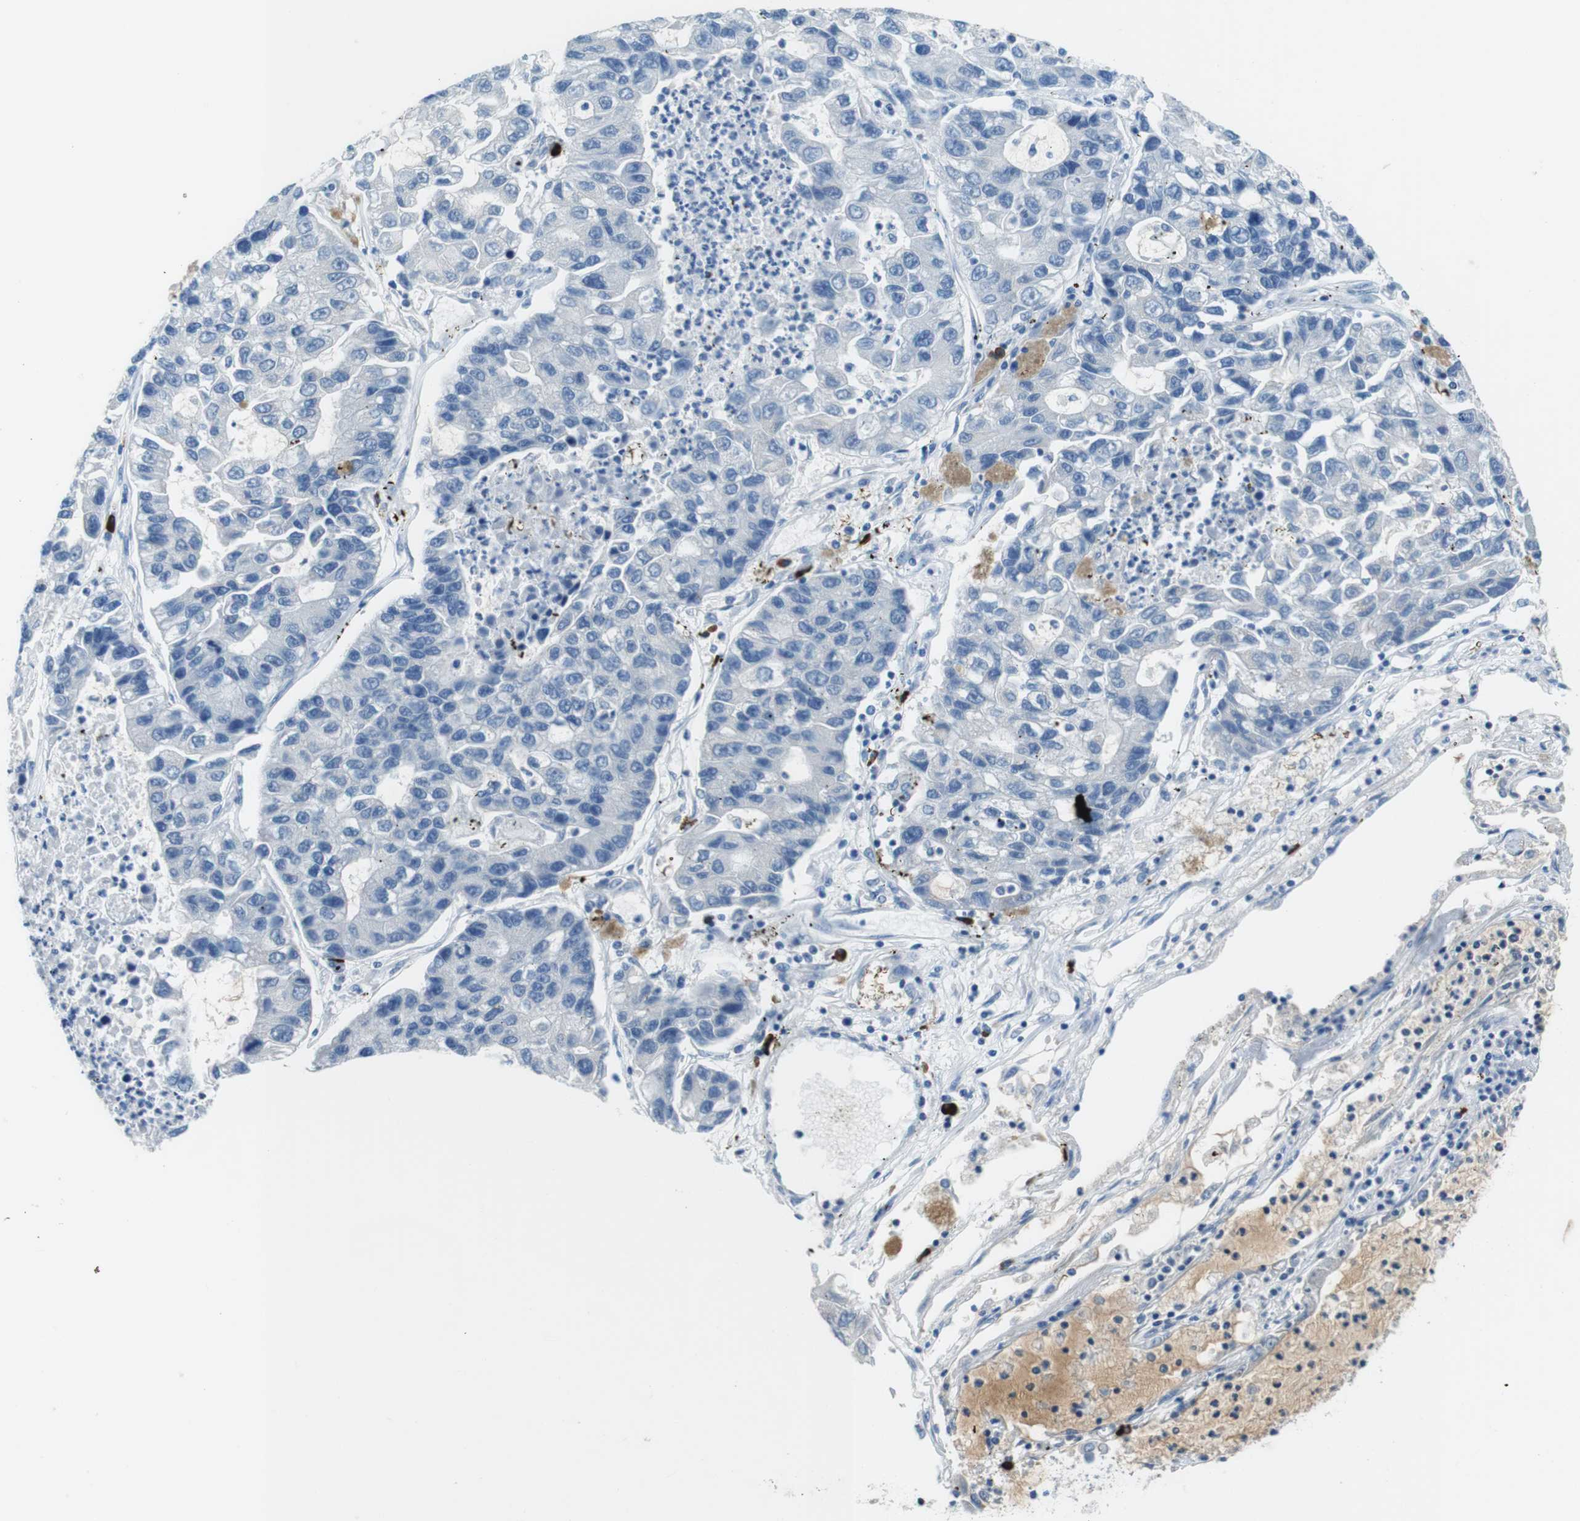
{"staining": {"intensity": "negative", "quantity": "none", "location": "none"}, "tissue": "lung cancer", "cell_type": "Tumor cells", "image_type": "cancer", "snomed": [{"axis": "morphology", "description": "Adenocarcinoma, NOS"}, {"axis": "topography", "description": "Lung"}], "caption": "Protein analysis of adenocarcinoma (lung) exhibits no significant staining in tumor cells.", "gene": "SLC35A3", "patient": {"sex": "female", "age": 51}}